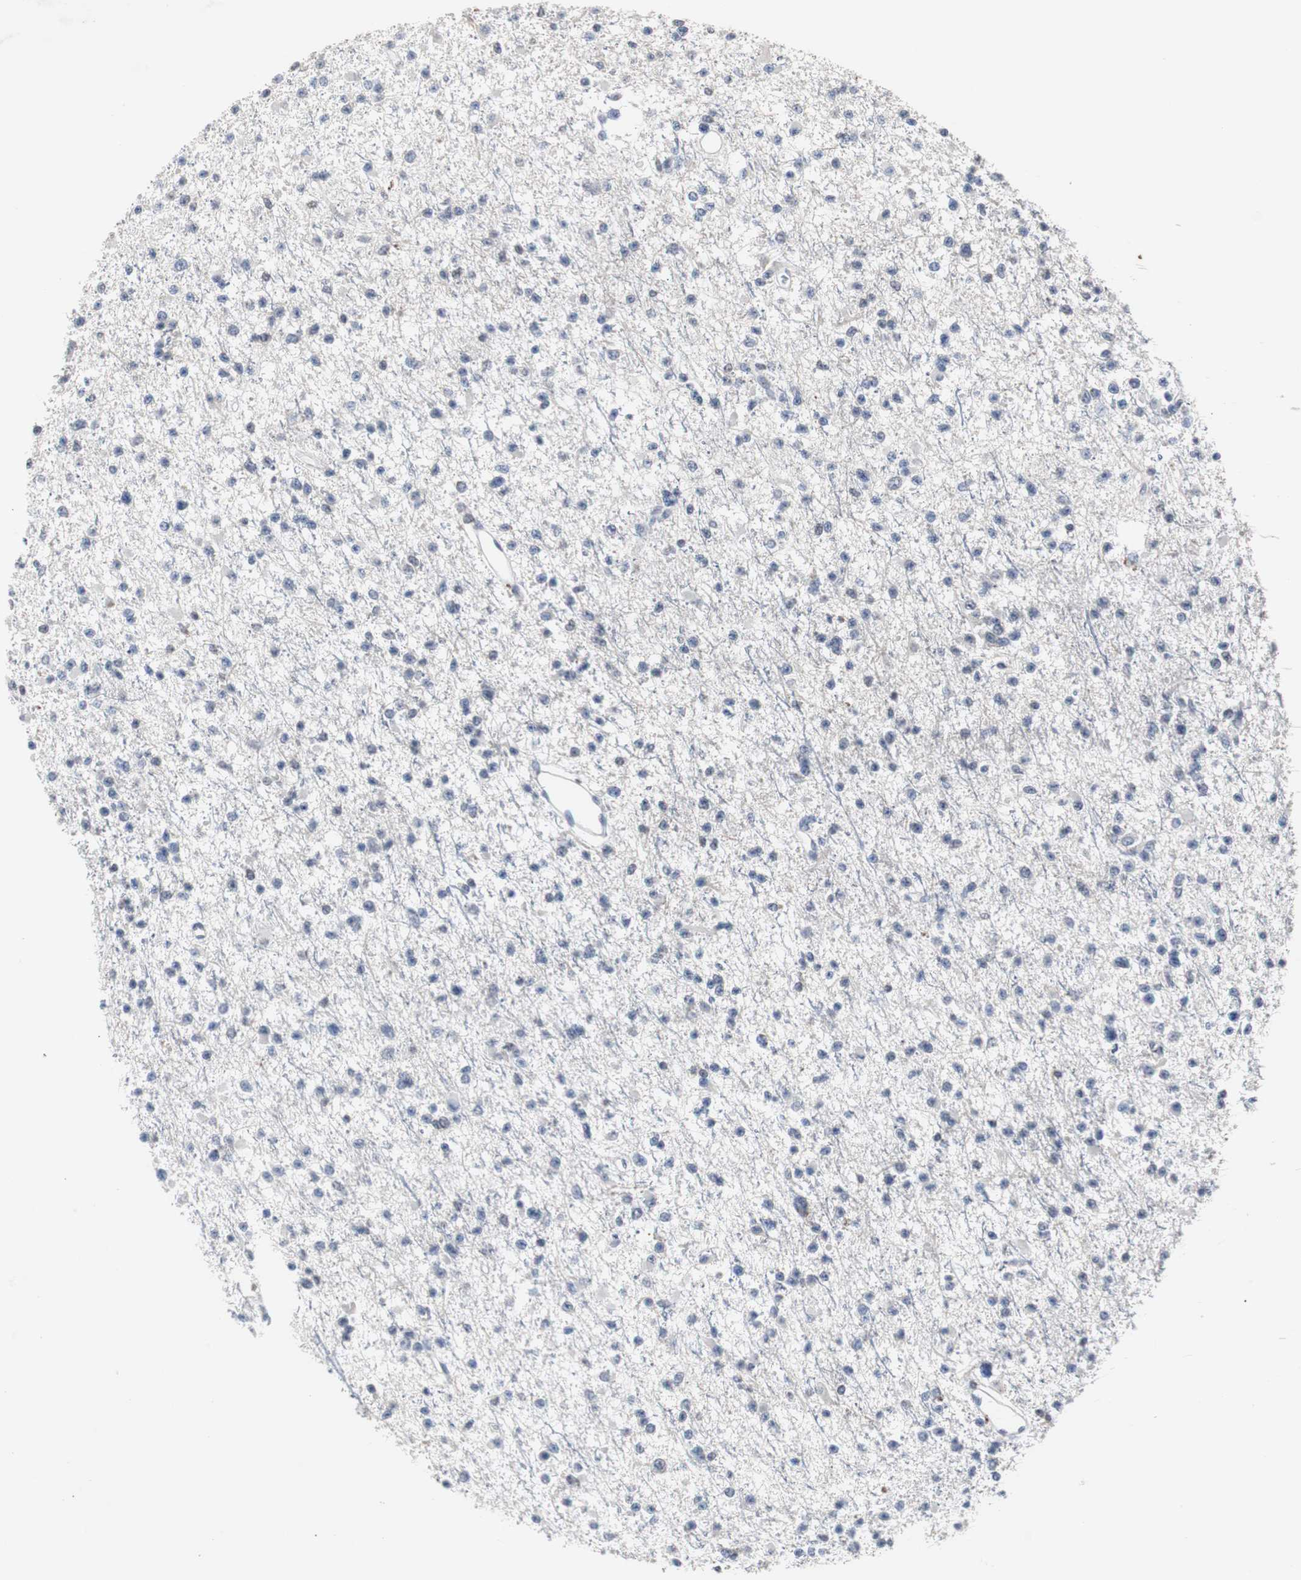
{"staining": {"intensity": "negative", "quantity": "none", "location": "none"}, "tissue": "glioma", "cell_type": "Tumor cells", "image_type": "cancer", "snomed": [{"axis": "morphology", "description": "Glioma, malignant, Low grade"}, {"axis": "topography", "description": "Brain"}], "caption": "A high-resolution image shows IHC staining of malignant low-grade glioma, which reveals no significant expression in tumor cells. The staining is performed using DAB brown chromogen with nuclei counter-stained in using hematoxylin.", "gene": "RBM47", "patient": {"sex": "female", "age": 22}}